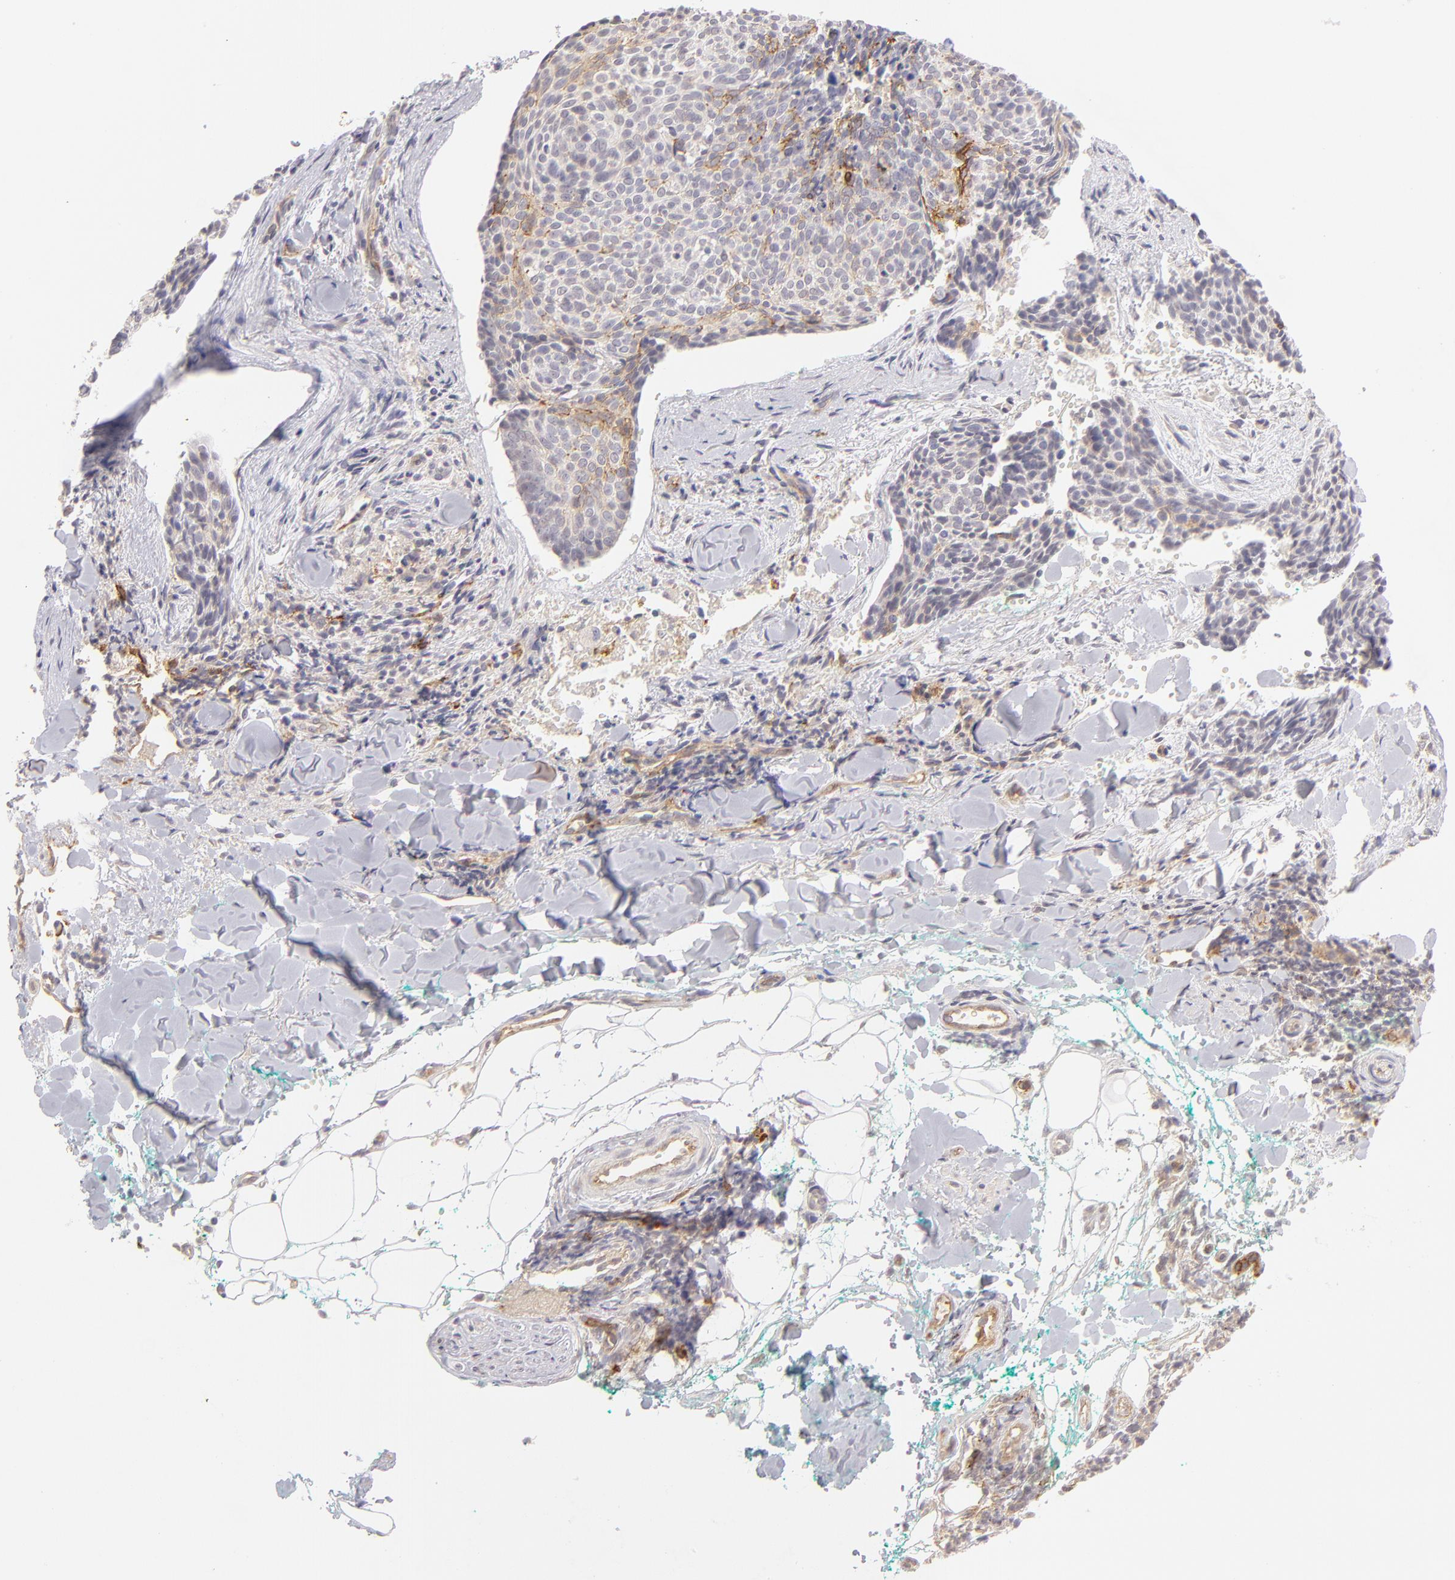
{"staining": {"intensity": "strong", "quantity": "25%-75%", "location": "cytoplasmic/membranous"}, "tissue": "skin cancer", "cell_type": "Tumor cells", "image_type": "cancer", "snomed": [{"axis": "morphology", "description": "Normal tissue, NOS"}, {"axis": "morphology", "description": "Basal cell carcinoma"}, {"axis": "topography", "description": "Skin"}], "caption": "This micrograph displays immunohistochemistry (IHC) staining of human skin cancer (basal cell carcinoma), with high strong cytoplasmic/membranous positivity in approximately 25%-75% of tumor cells.", "gene": "THBD", "patient": {"sex": "female", "age": 57}}